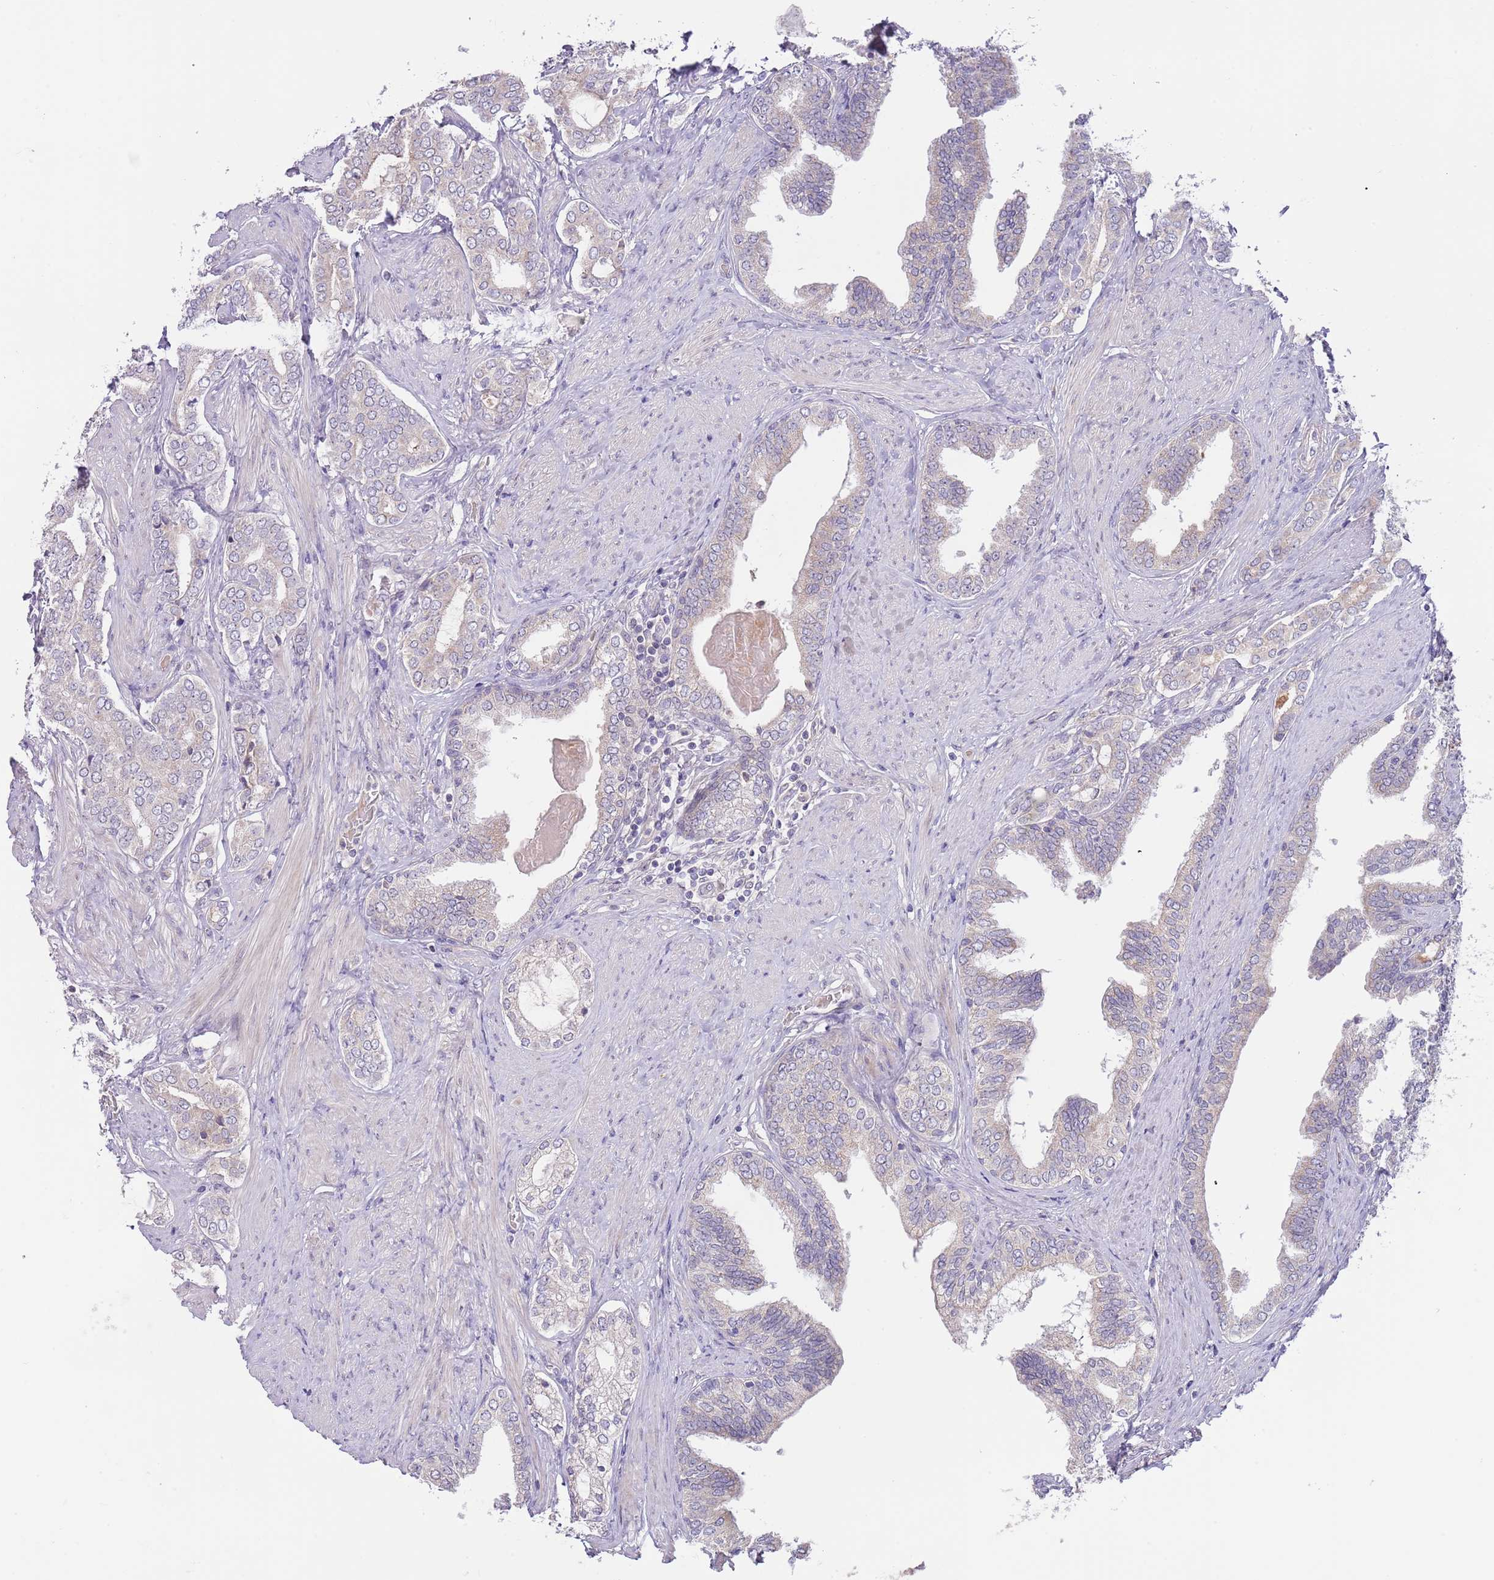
{"staining": {"intensity": "negative", "quantity": "none", "location": "none"}, "tissue": "prostate cancer", "cell_type": "Tumor cells", "image_type": "cancer", "snomed": [{"axis": "morphology", "description": "Adenocarcinoma, High grade"}, {"axis": "topography", "description": "Prostate"}], "caption": "This is an immunohistochemistry (IHC) micrograph of human prostate cancer (adenocarcinoma (high-grade)). There is no positivity in tumor cells.", "gene": "AP1S2", "patient": {"sex": "male", "age": 71}}